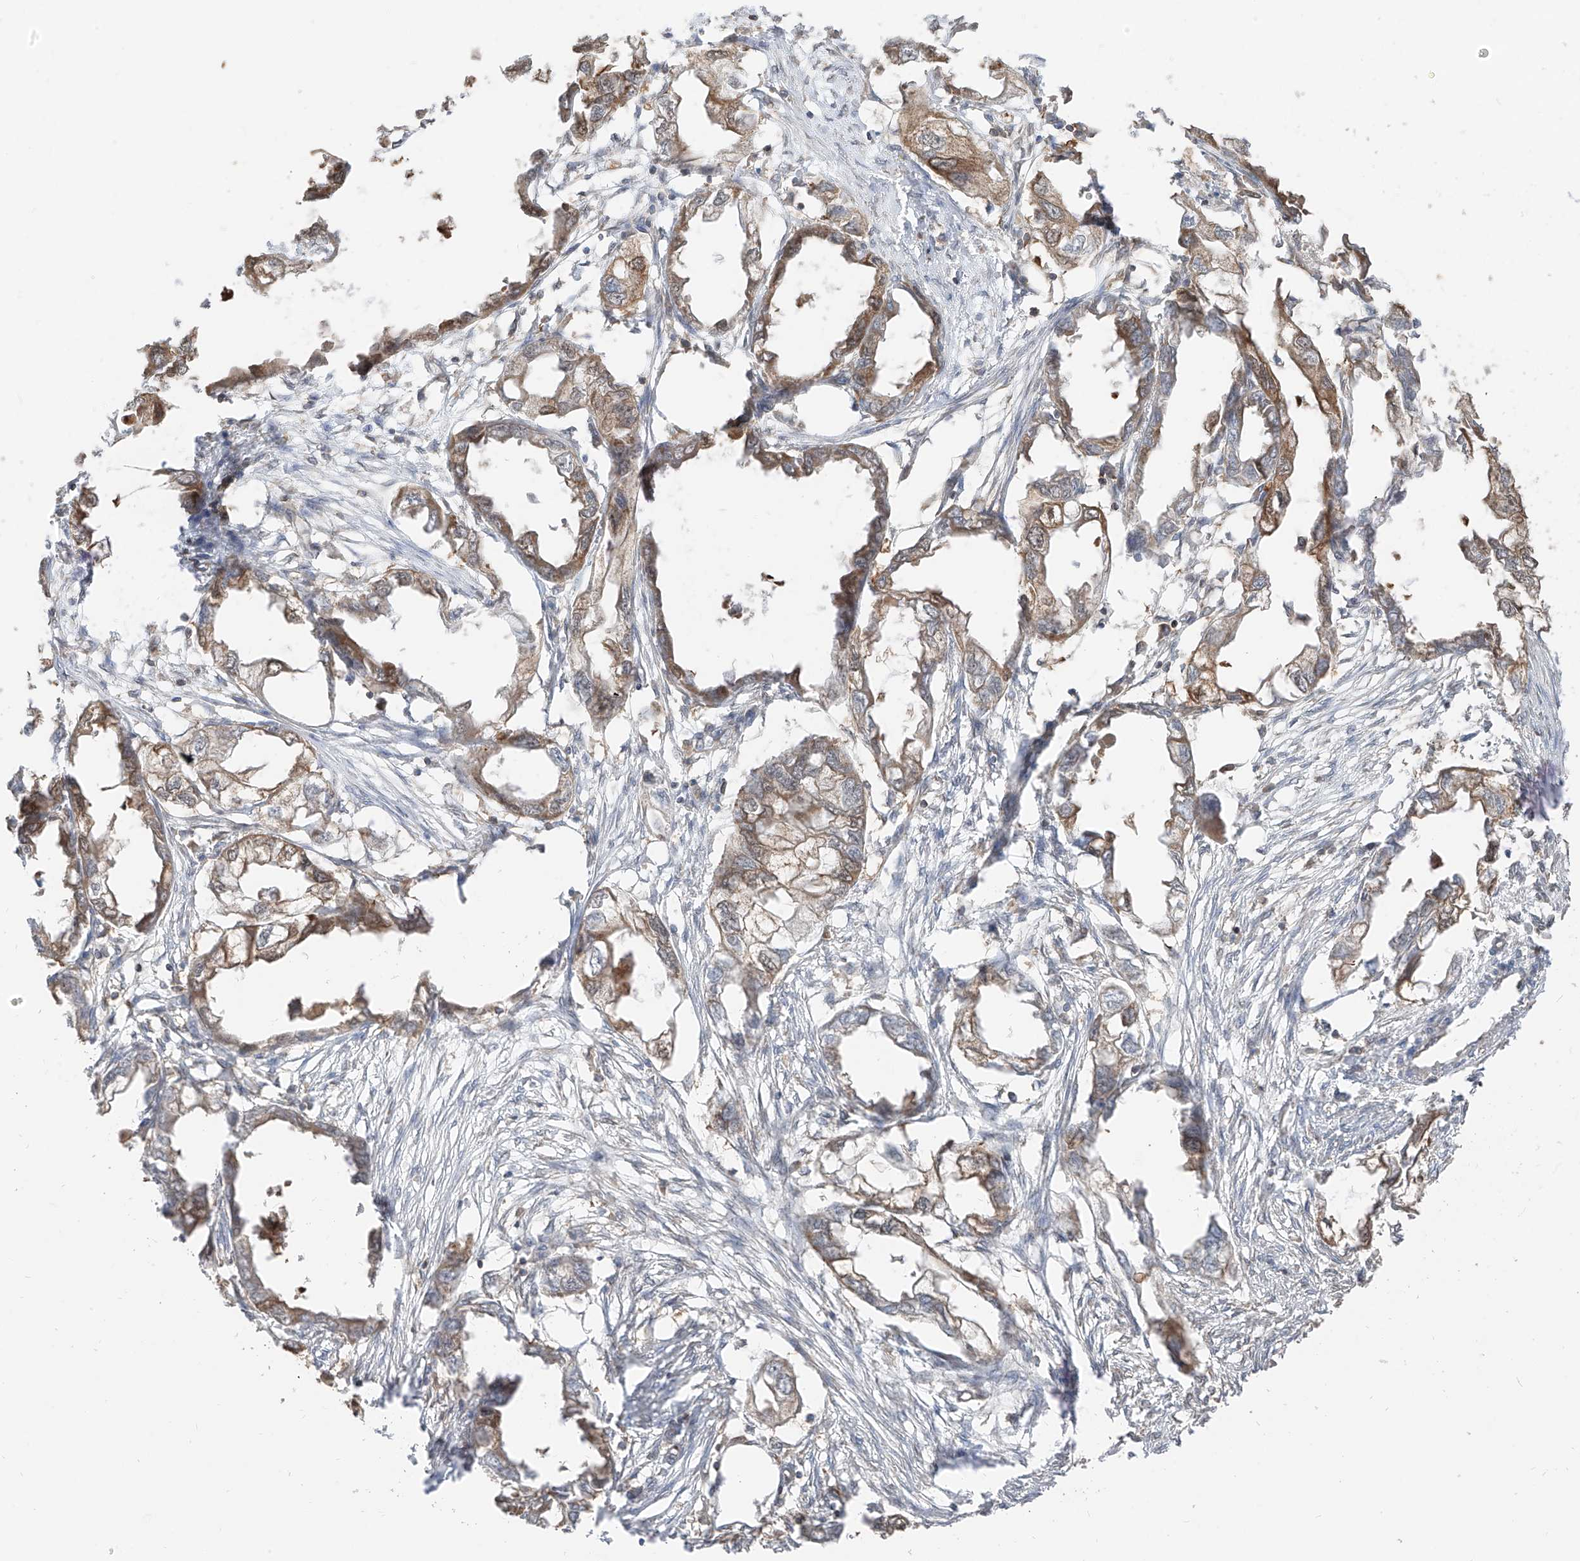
{"staining": {"intensity": "moderate", "quantity": ">75%", "location": "cytoplasmic/membranous"}, "tissue": "endometrial cancer", "cell_type": "Tumor cells", "image_type": "cancer", "snomed": [{"axis": "morphology", "description": "Adenocarcinoma, NOS"}, {"axis": "morphology", "description": "Adenocarcinoma, metastatic, NOS"}, {"axis": "topography", "description": "Adipose tissue"}, {"axis": "topography", "description": "Endometrium"}], "caption": "Immunohistochemical staining of metastatic adenocarcinoma (endometrial) reveals medium levels of moderate cytoplasmic/membranous staining in about >75% of tumor cells. The protein of interest is shown in brown color, while the nuclei are stained blue.", "gene": "ETHE1", "patient": {"sex": "female", "age": 67}}